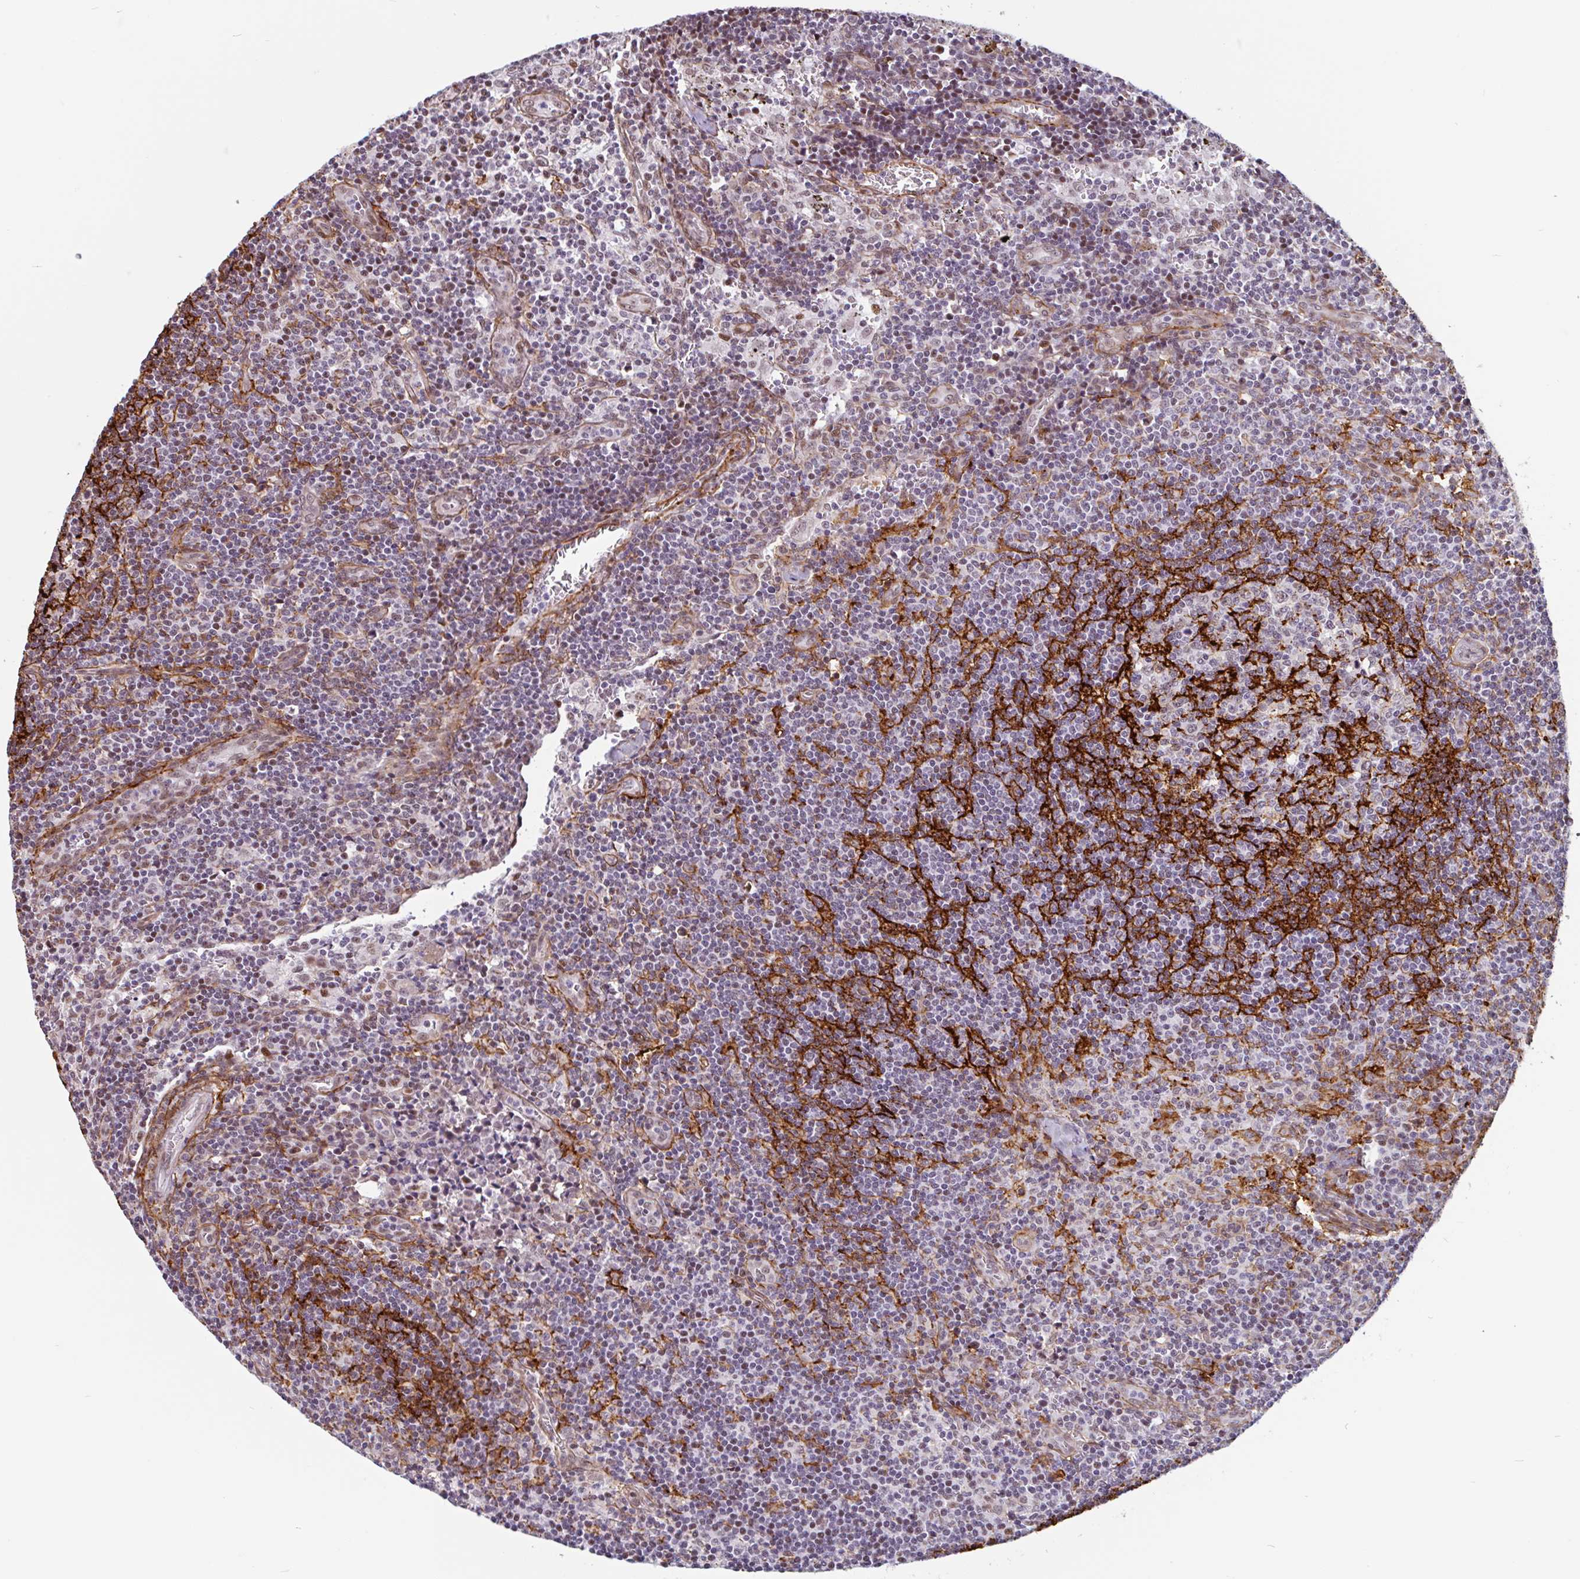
{"staining": {"intensity": "strong", "quantity": "25%-75%", "location": "cytoplasmic/membranous"}, "tissue": "lymph node", "cell_type": "Germinal center cells", "image_type": "normal", "snomed": [{"axis": "morphology", "description": "Normal tissue, NOS"}, {"axis": "topography", "description": "Lymph node"}], "caption": "Lymph node stained with immunohistochemistry (IHC) reveals strong cytoplasmic/membranous staining in approximately 25%-75% of germinal center cells.", "gene": "TMEM119", "patient": {"sex": "female", "age": 45}}